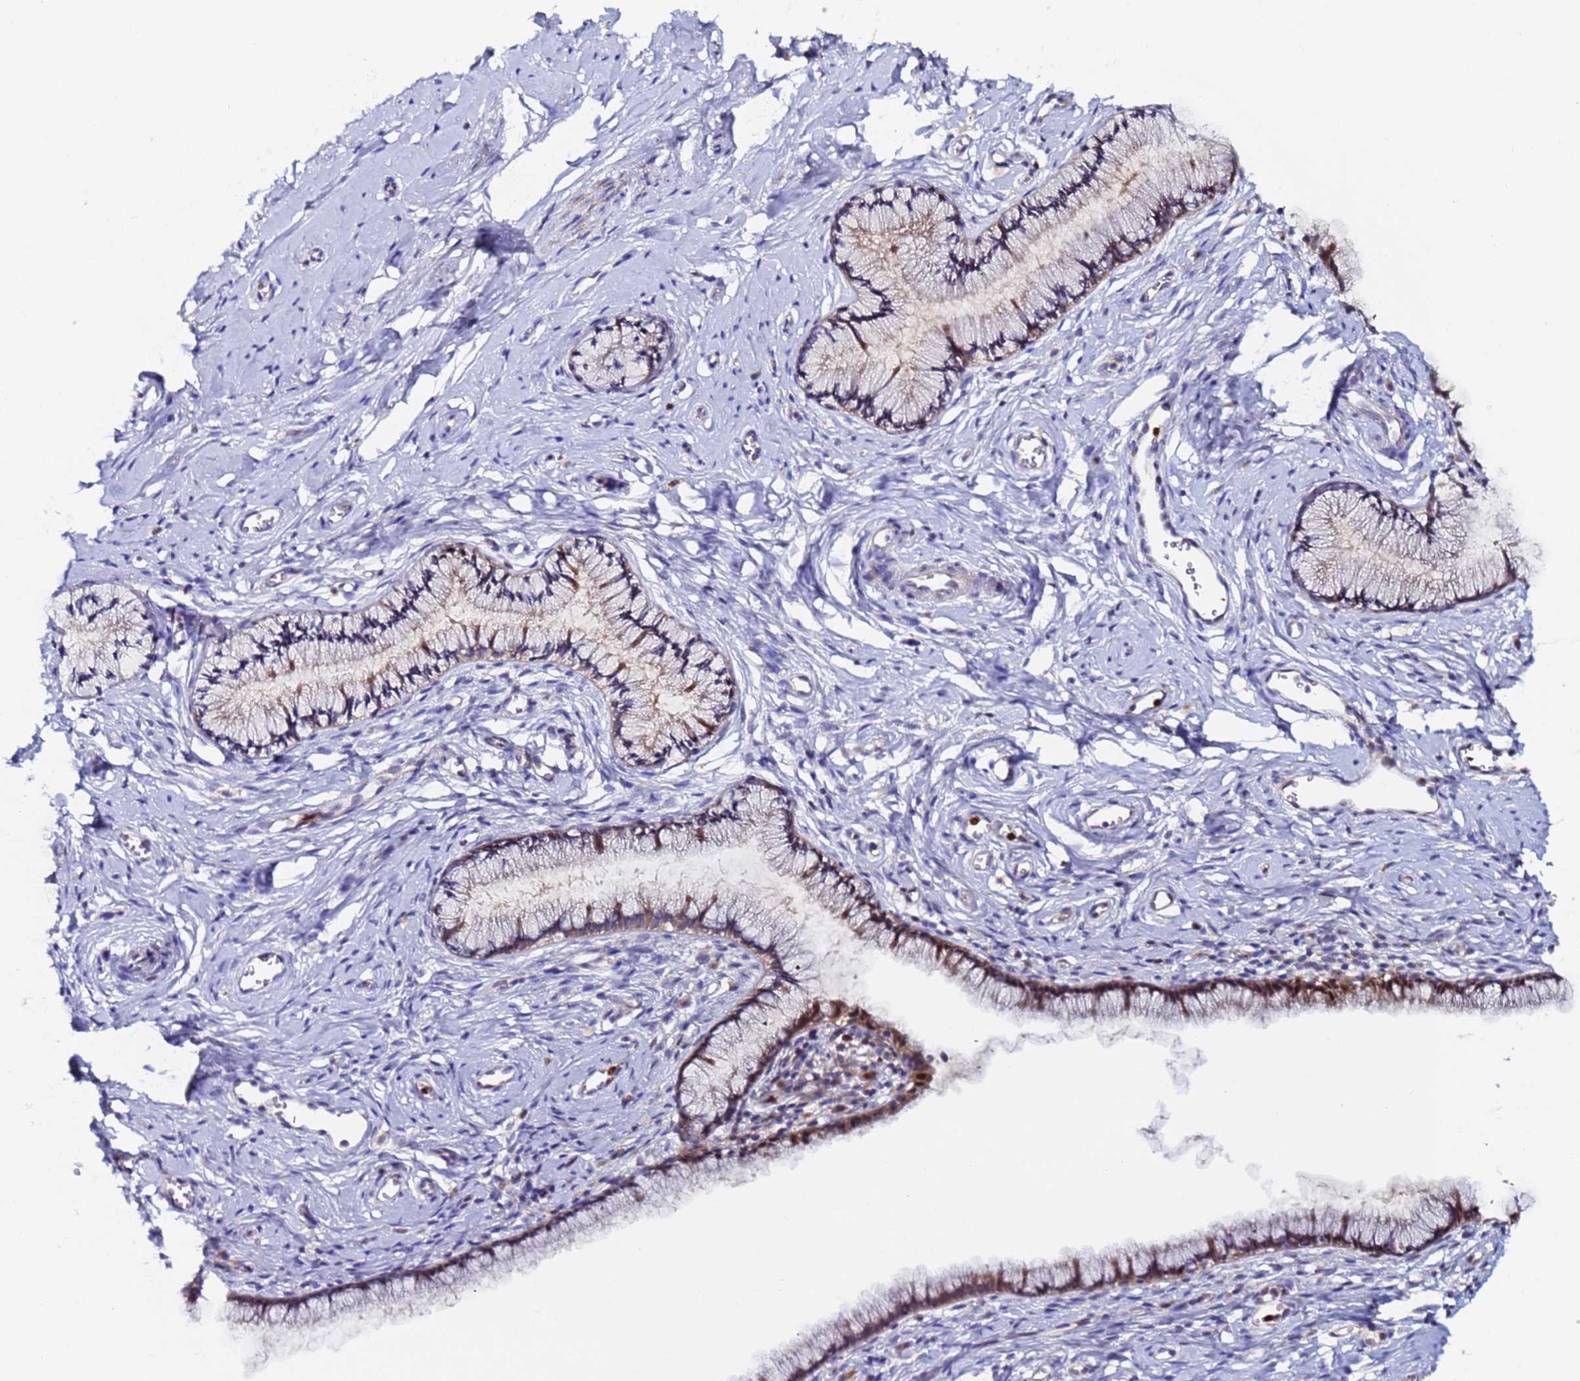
{"staining": {"intensity": "moderate", "quantity": "25%-75%", "location": "cytoplasmic/membranous"}, "tissue": "cervix", "cell_type": "Glandular cells", "image_type": "normal", "snomed": [{"axis": "morphology", "description": "Normal tissue, NOS"}, {"axis": "topography", "description": "Cervix"}], "caption": "Moderate cytoplasmic/membranous staining for a protein is present in about 25%-75% of glandular cells of benign cervix using immunohistochemistry.", "gene": "CCDC127", "patient": {"sex": "female", "age": 40}}